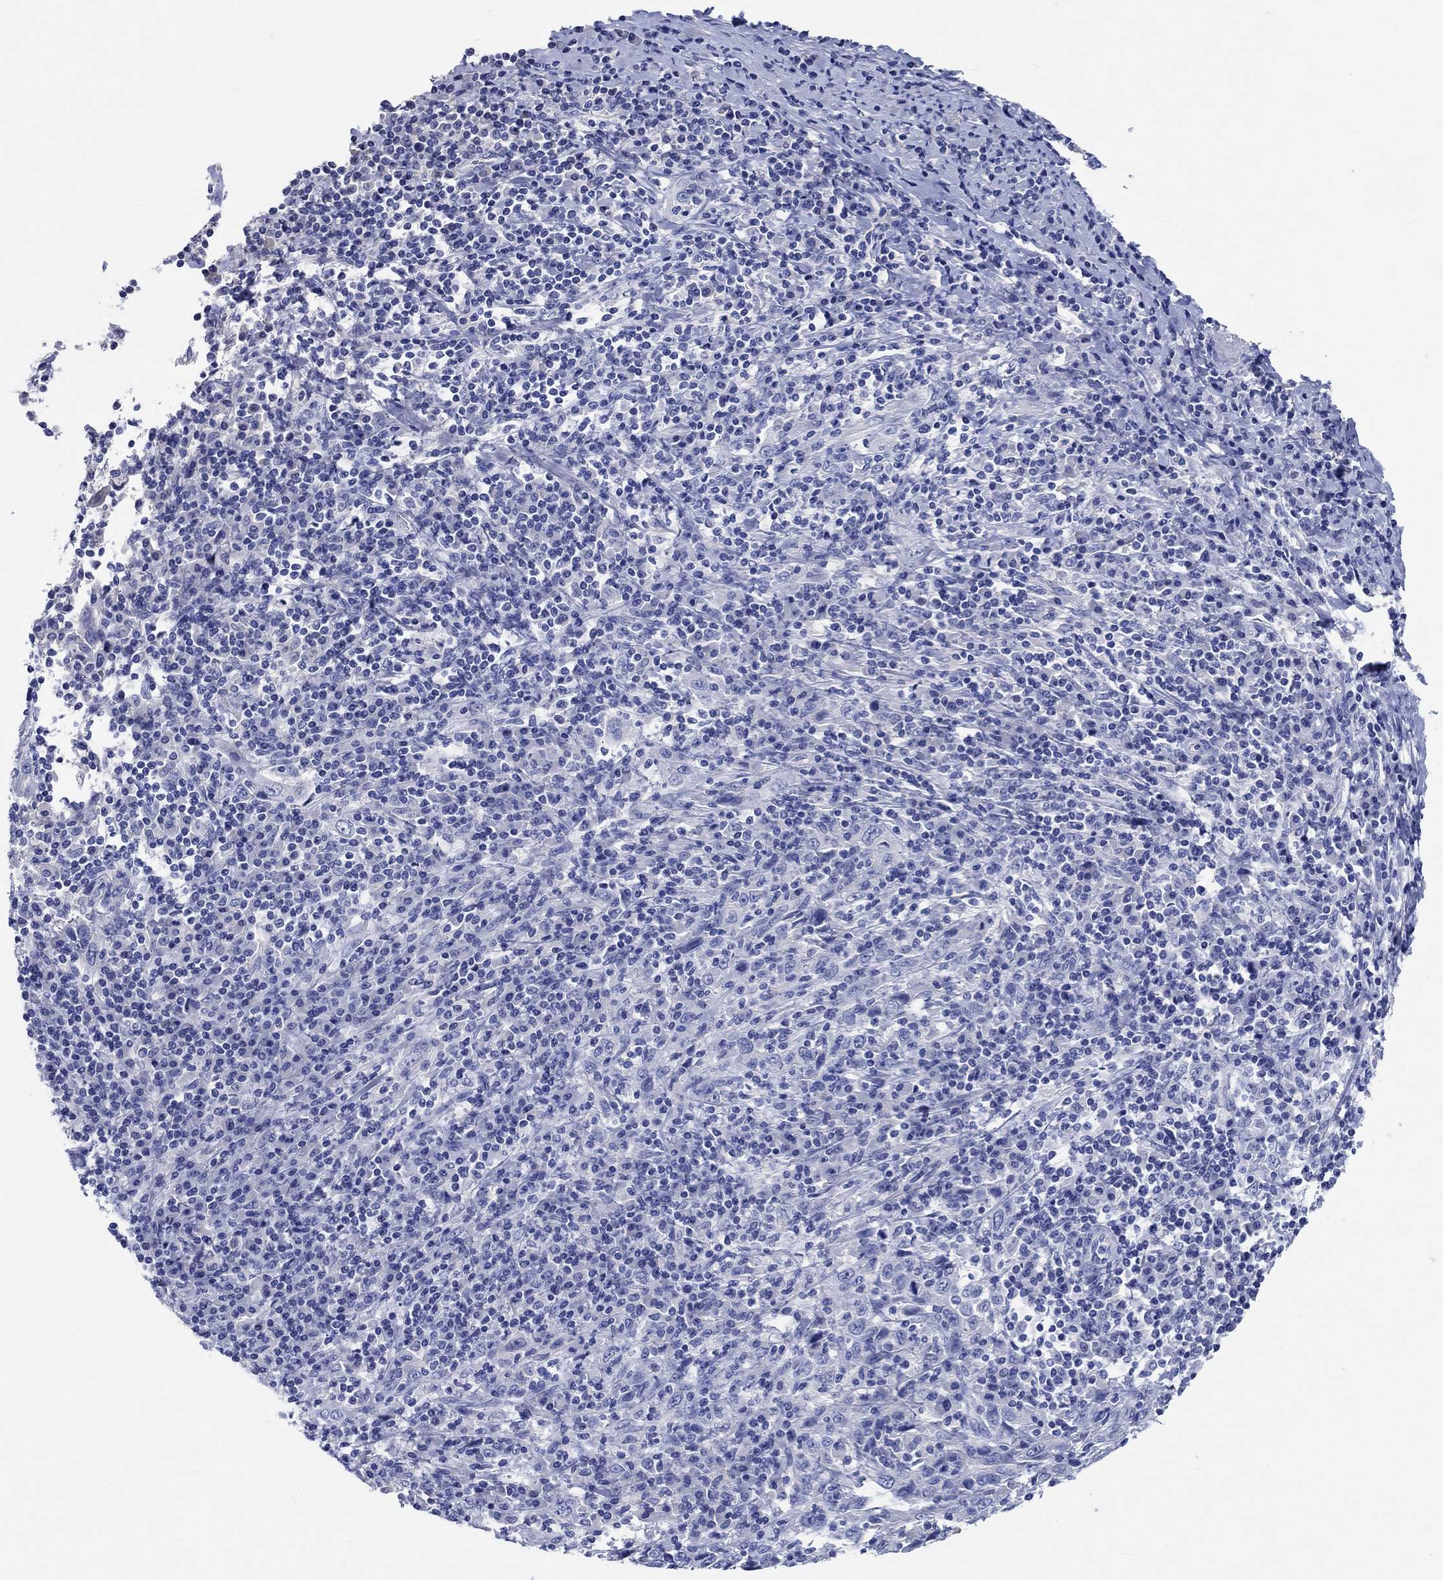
{"staining": {"intensity": "negative", "quantity": "none", "location": "none"}, "tissue": "cervical cancer", "cell_type": "Tumor cells", "image_type": "cancer", "snomed": [{"axis": "morphology", "description": "Squamous cell carcinoma, NOS"}, {"axis": "topography", "description": "Cervix"}], "caption": "A high-resolution photomicrograph shows IHC staining of cervical cancer, which shows no significant expression in tumor cells.", "gene": "SHISA4", "patient": {"sex": "female", "age": 46}}